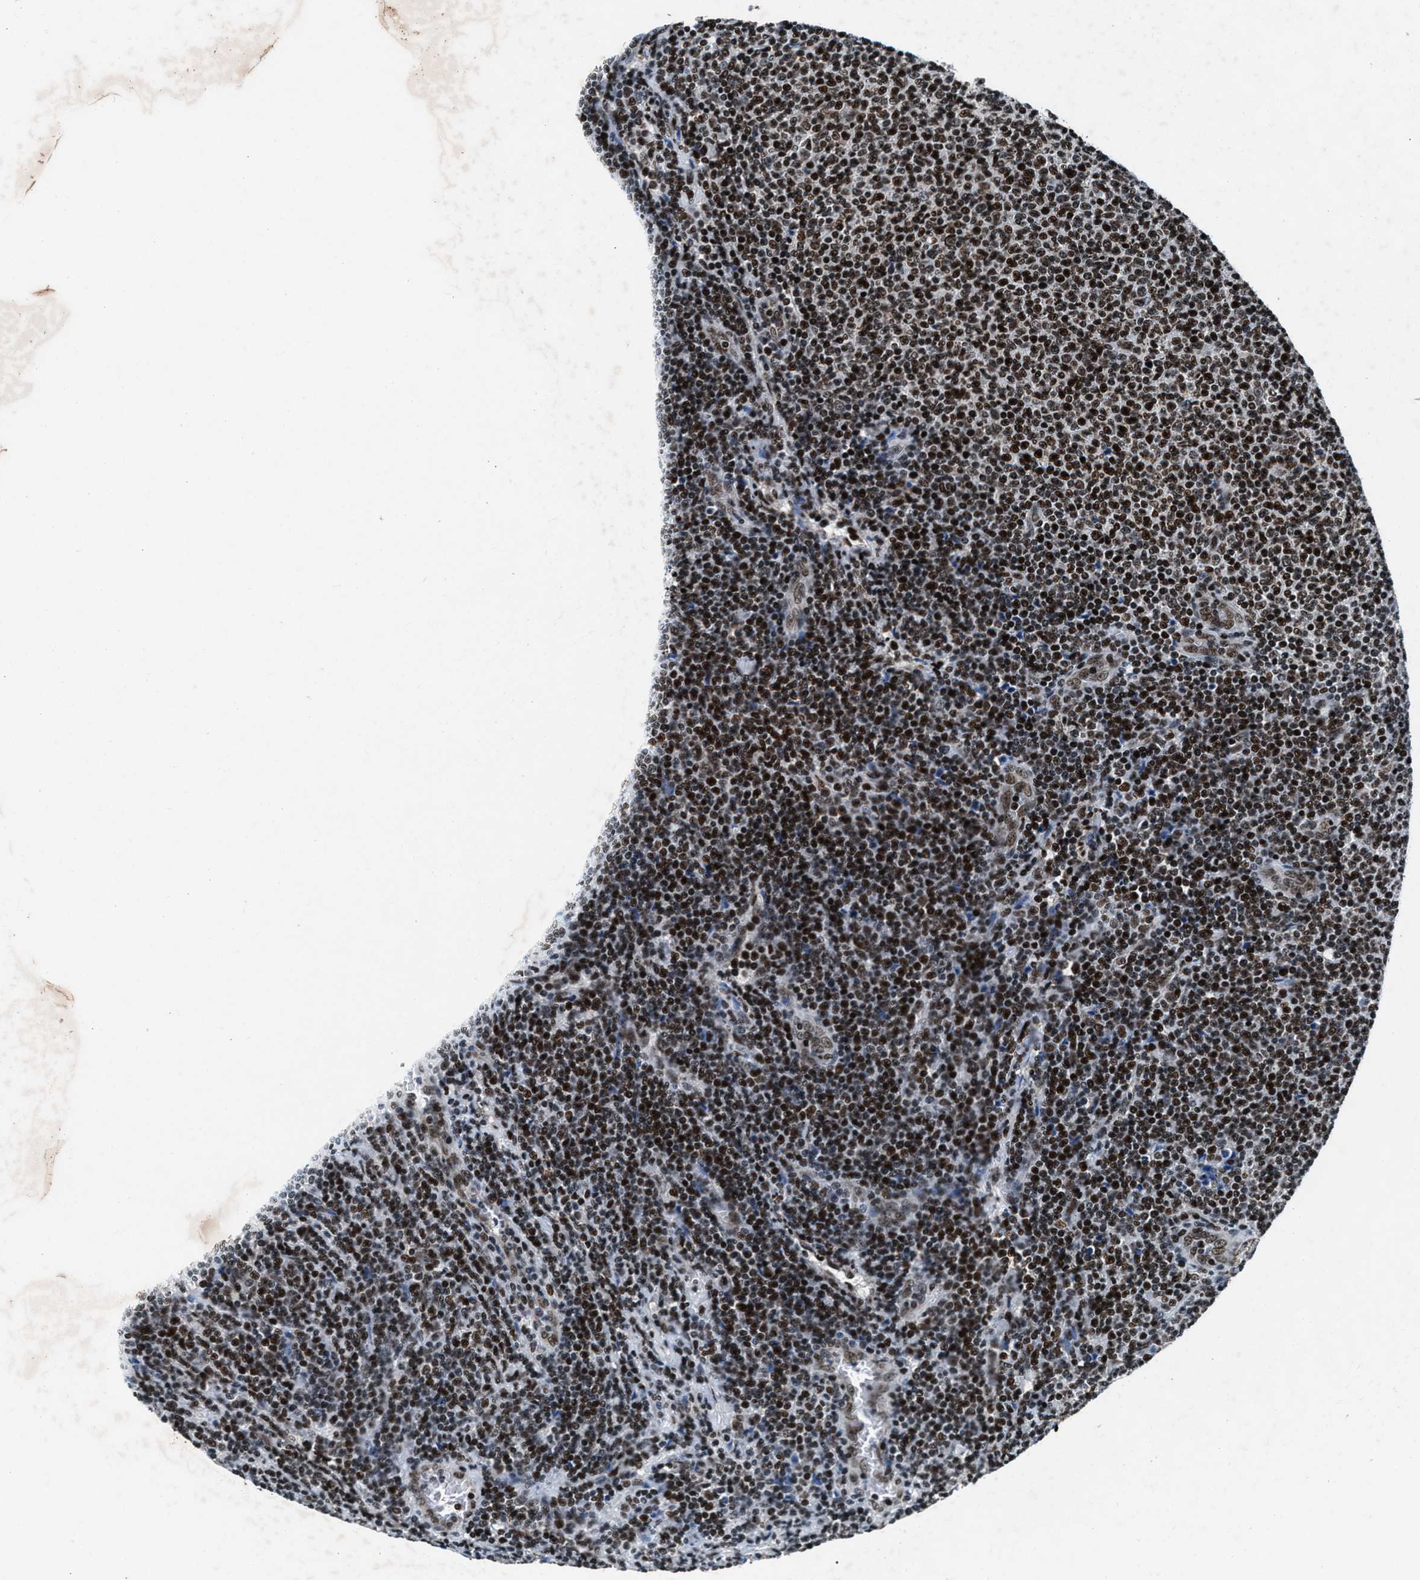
{"staining": {"intensity": "strong", "quantity": ">75%", "location": "nuclear"}, "tissue": "lymphoma", "cell_type": "Tumor cells", "image_type": "cancer", "snomed": [{"axis": "morphology", "description": "Malignant lymphoma, non-Hodgkin's type, Low grade"}, {"axis": "topography", "description": "Lymph node"}], "caption": "Tumor cells demonstrate high levels of strong nuclear expression in approximately >75% of cells in low-grade malignant lymphoma, non-Hodgkin's type.", "gene": "PRRC2B", "patient": {"sex": "male", "age": 66}}